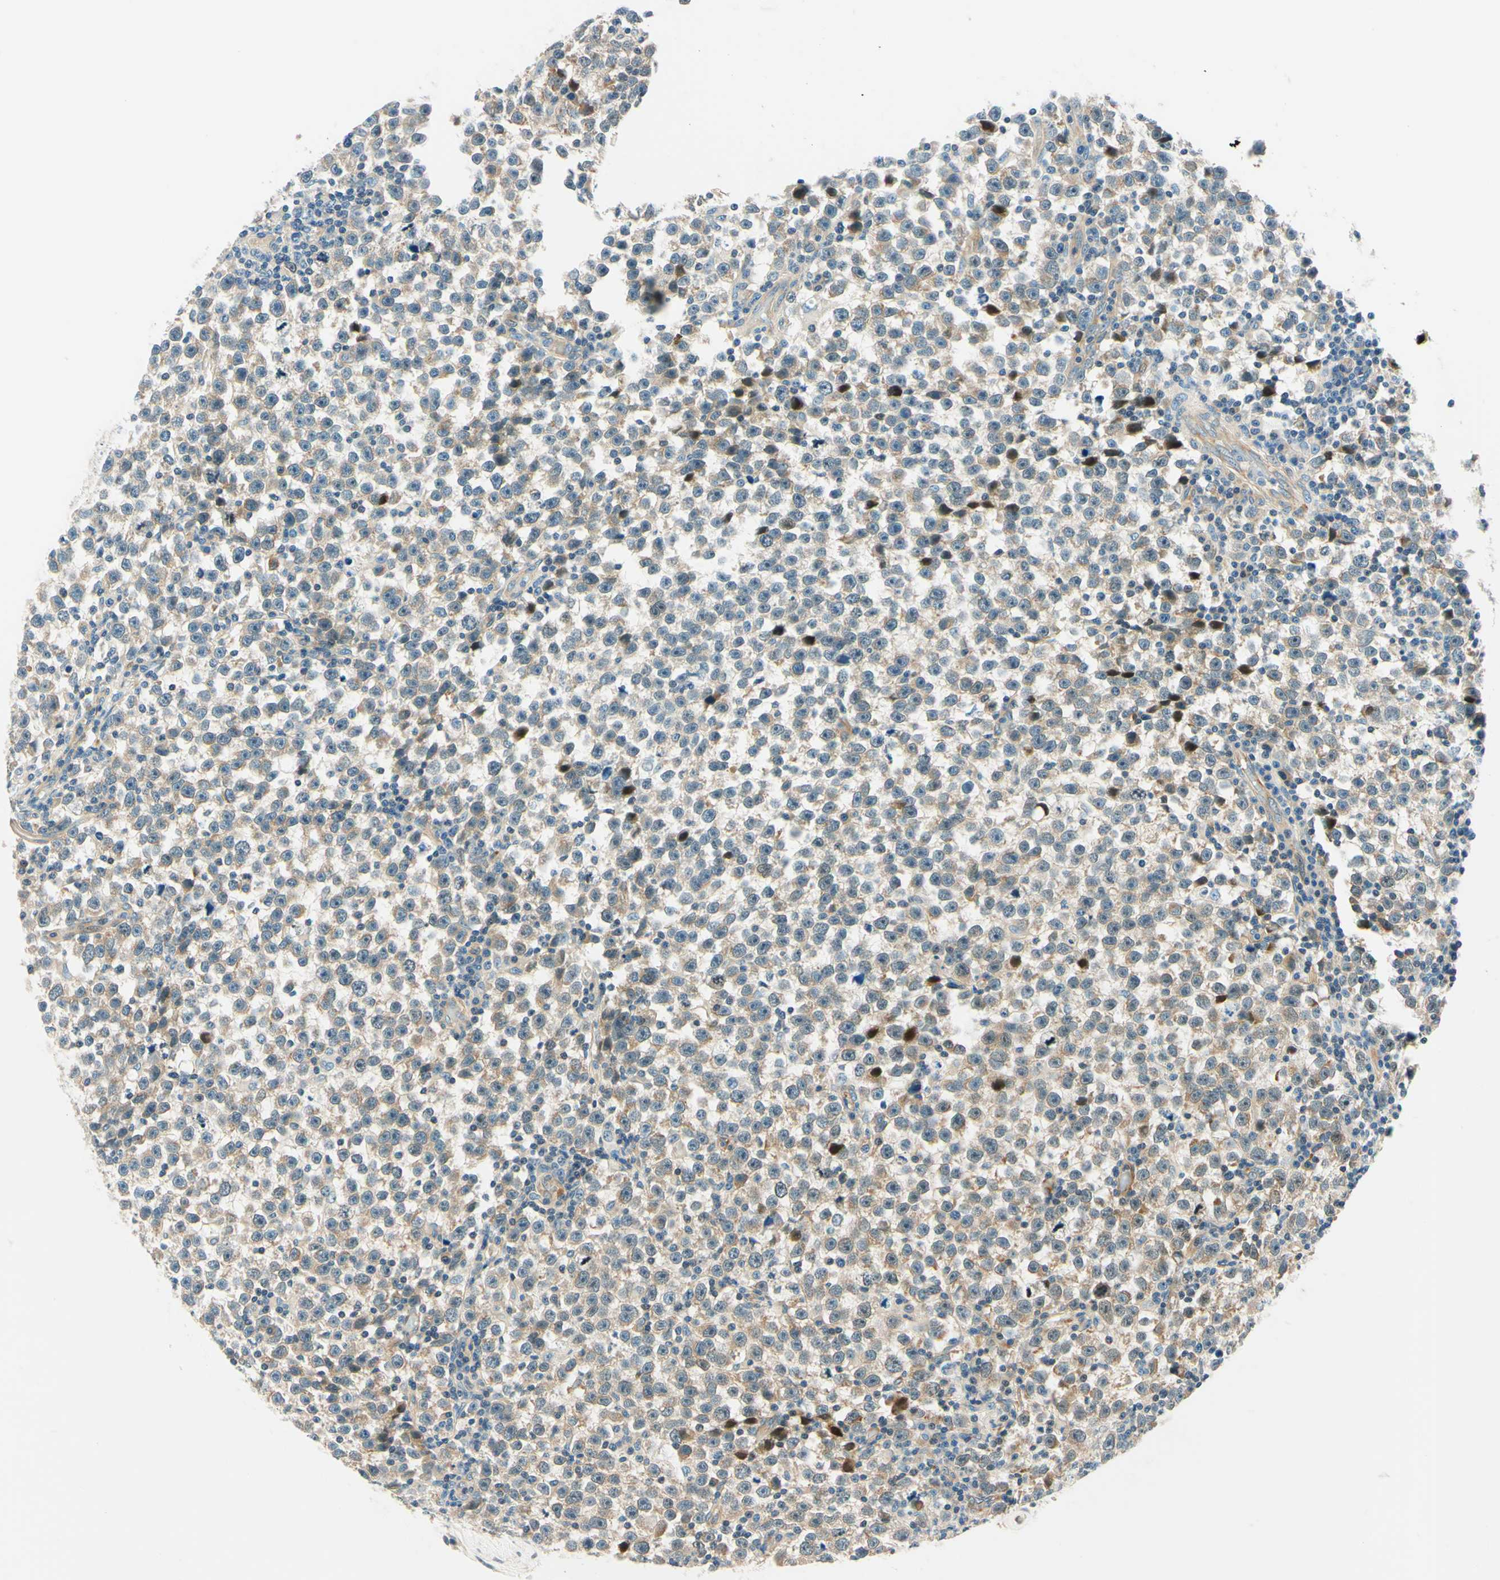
{"staining": {"intensity": "weak", "quantity": ">75%", "location": "cytoplasmic/membranous"}, "tissue": "testis cancer", "cell_type": "Tumor cells", "image_type": "cancer", "snomed": [{"axis": "morphology", "description": "Seminoma, NOS"}, {"axis": "topography", "description": "Testis"}], "caption": "An image showing weak cytoplasmic/membranous positivity in approximately >75% of tumor cells in testis cancer (seminoma), as visualized by brown immunohistochemical staining.", "gene": "TAOK2", "patient": {"sex": "male", "age": 43}}